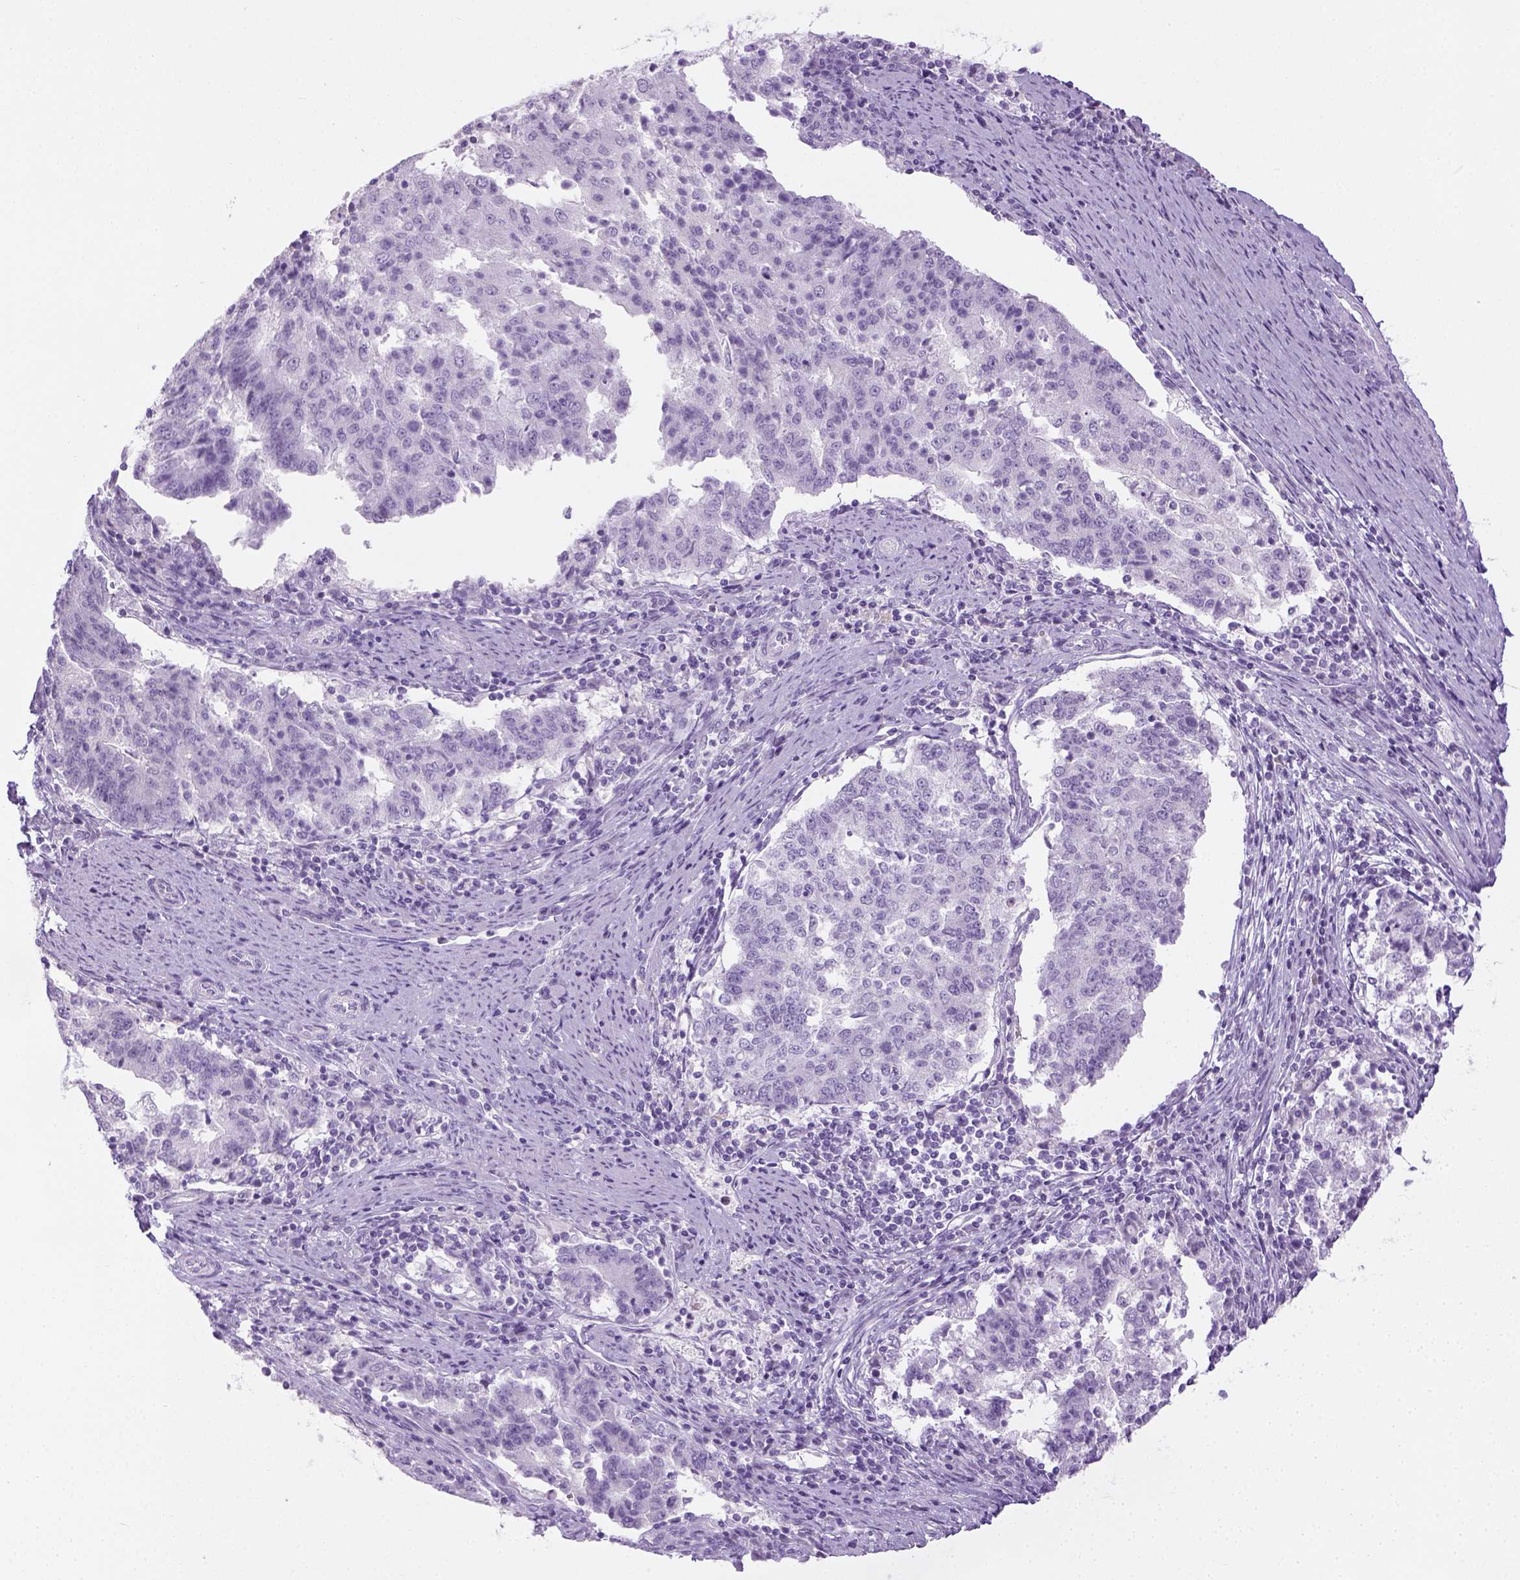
{"staining": {"intensity": "negative", "quantity": "none", "location": "none"}, "tissue": "endometrial cancer", "cell_type": "Tumor cells", "image_type": "cancer", "snomed": [{"axis": "morphology", "description": "Adenocarcinoma, NOS"}, {"axis": "topography", "description": "Endometrium"}], "caption": "Immunohistochemistry of endometrial cancer displays no positivity in tumor cells.", "gene": "LGSN", "patient": {"sex": "female", "age": 82}}